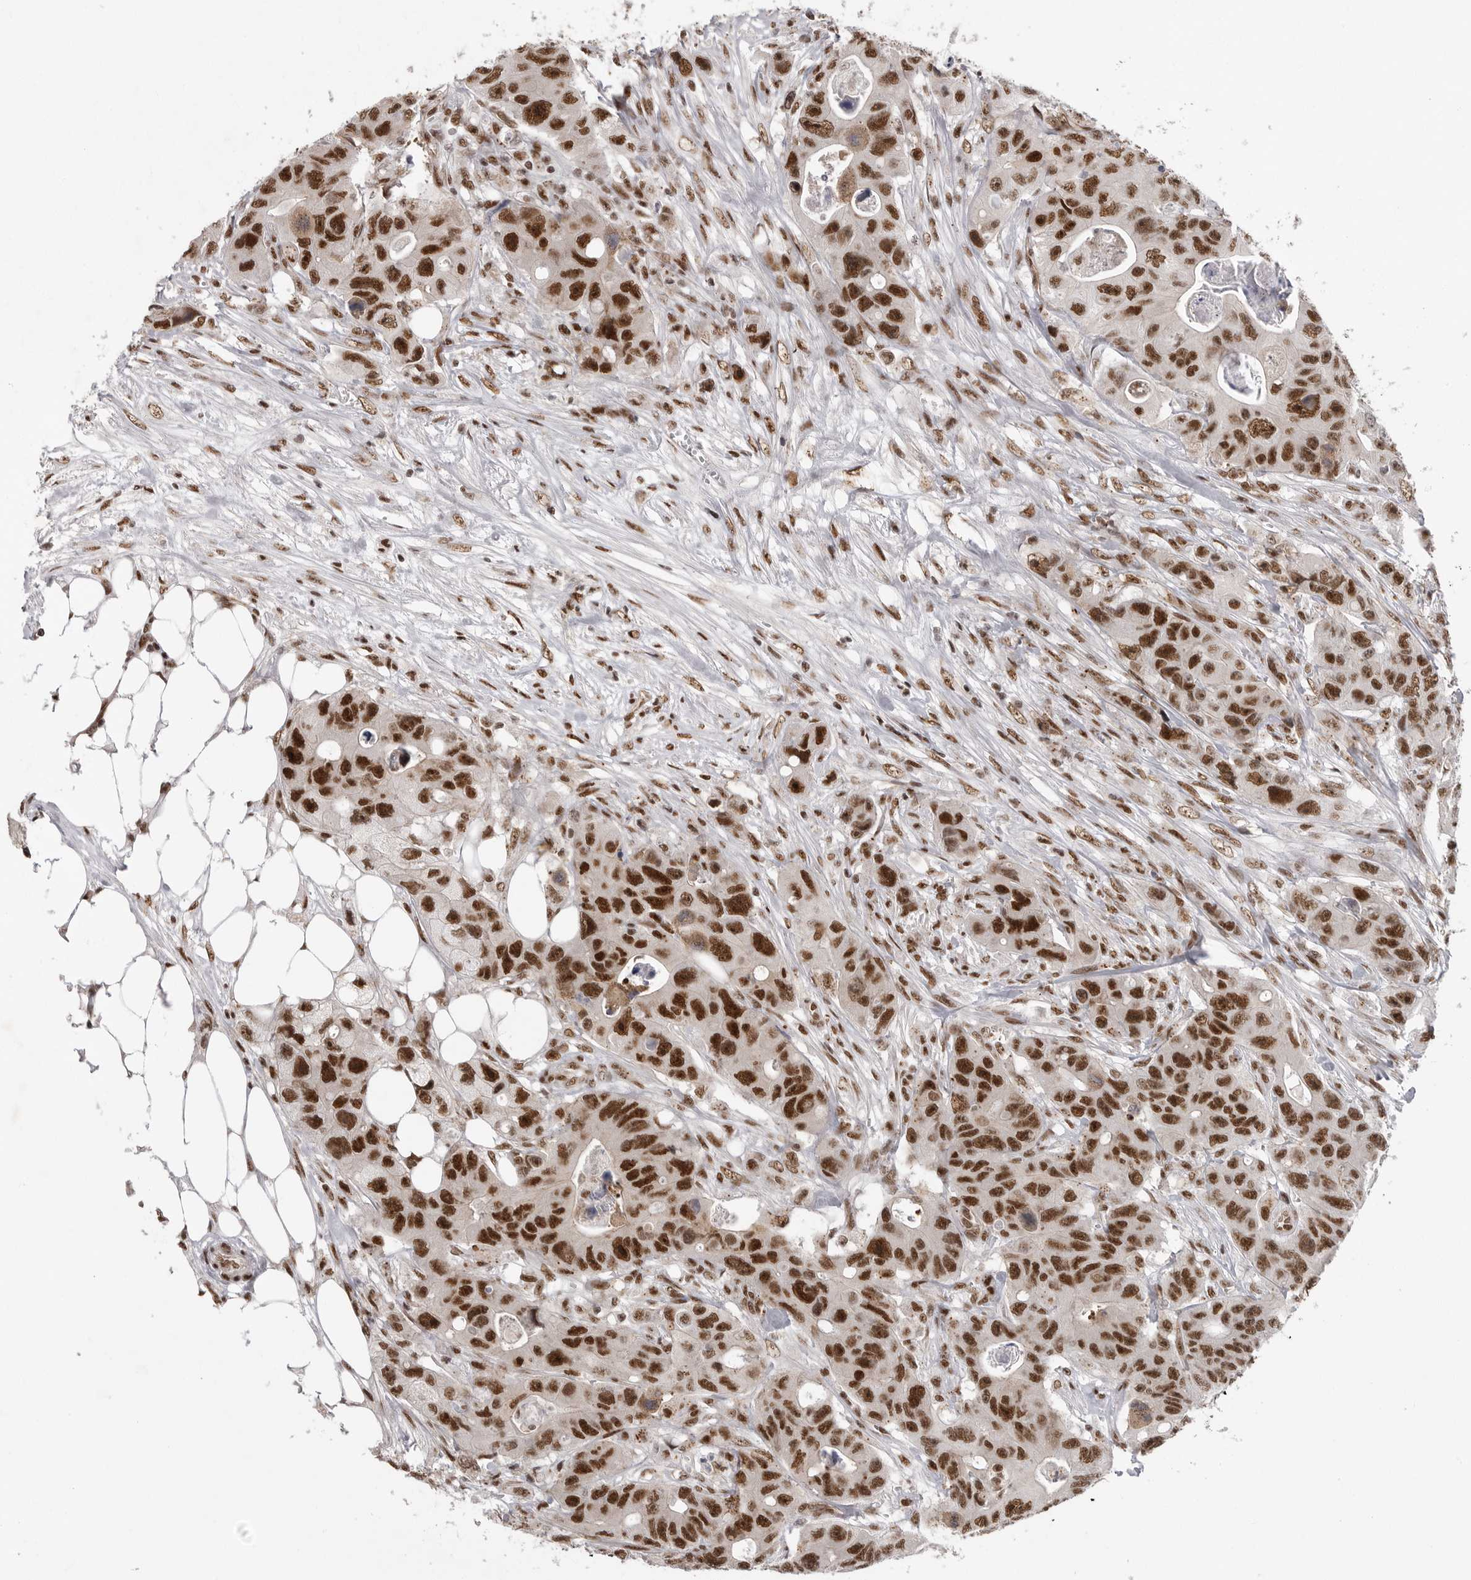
{"staining": {"intensity": "strong", "quantity": ">75%", "location": "nuclear"}, "tissue": "colorectal cancer", "cell_type": "Tumor cells", "image_type": "cancer", "snomed": [{"axis": "morphology", "description": "Adenocarcinoma, NOS"}, {"axis": "topography", "description": "Colon"}], "caption": "Colorectal cancer tissue reveals strong nuclear positivity in approximately >75% of tumor cells, visualized by immunohistochemistry.", "gene": "PPP1R8", "patient": {"sex": "female", "age": 46}}